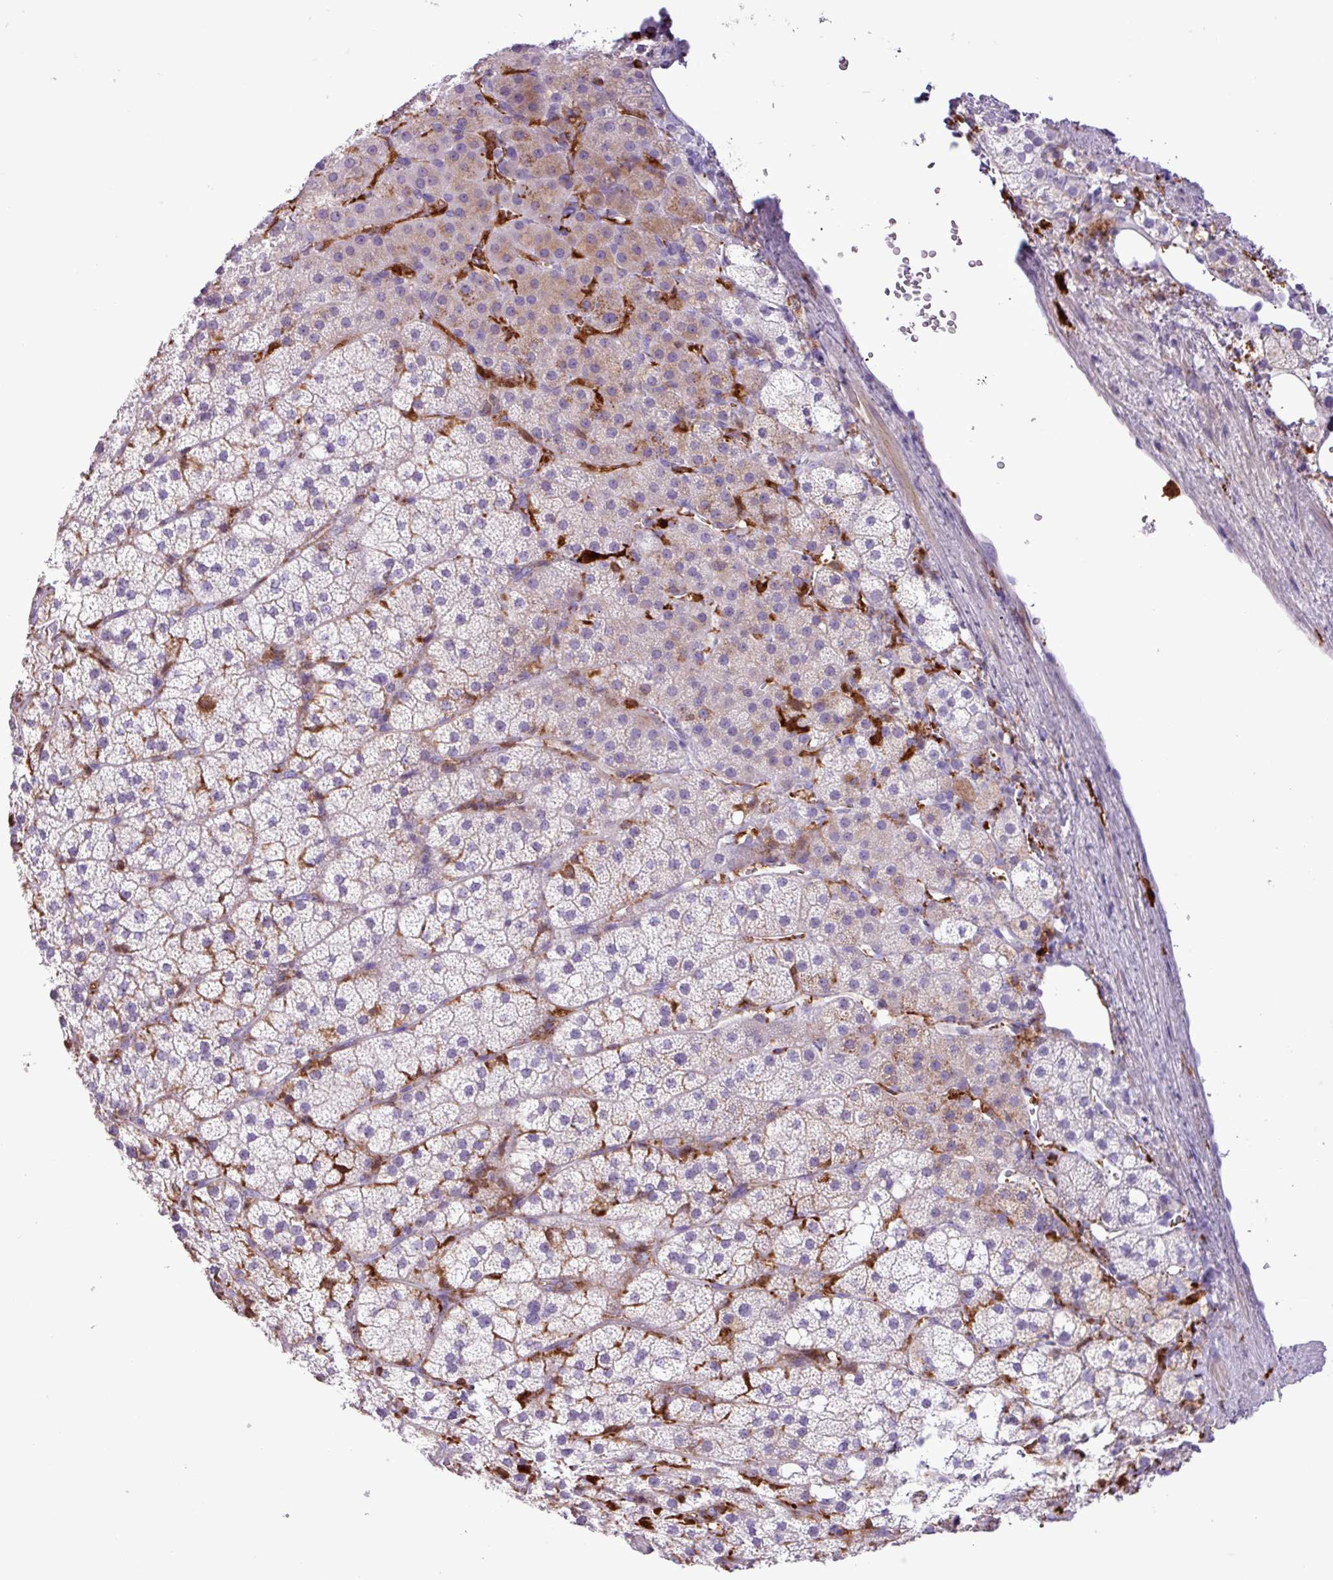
{"staining": {"intensity": "moderate", "quantity": "<25%", "location": "cytoplasmic/membranous"}, "tissue": "adrenal gland", "cell_type": "Glandular cells", "image_type": "normal", "snomed": [{"axis": "morphology", "description": "Normal tissue, NOS"}, {"axis": "topography", "description": "Adrenal gland"}], "caption": "DAB (3,3'-diaminobenzidine) immunohistochemical staining of unremarkable human adrenal gland demonstrates moderate cytoplasmic/membranous protein positivity in about <25% of glandular cells. (brown staining indicates protein expression, while blue staining denotes nuclei).", "gene": "TMEM200C", "patient": {"sex": "male", "age": 53}}